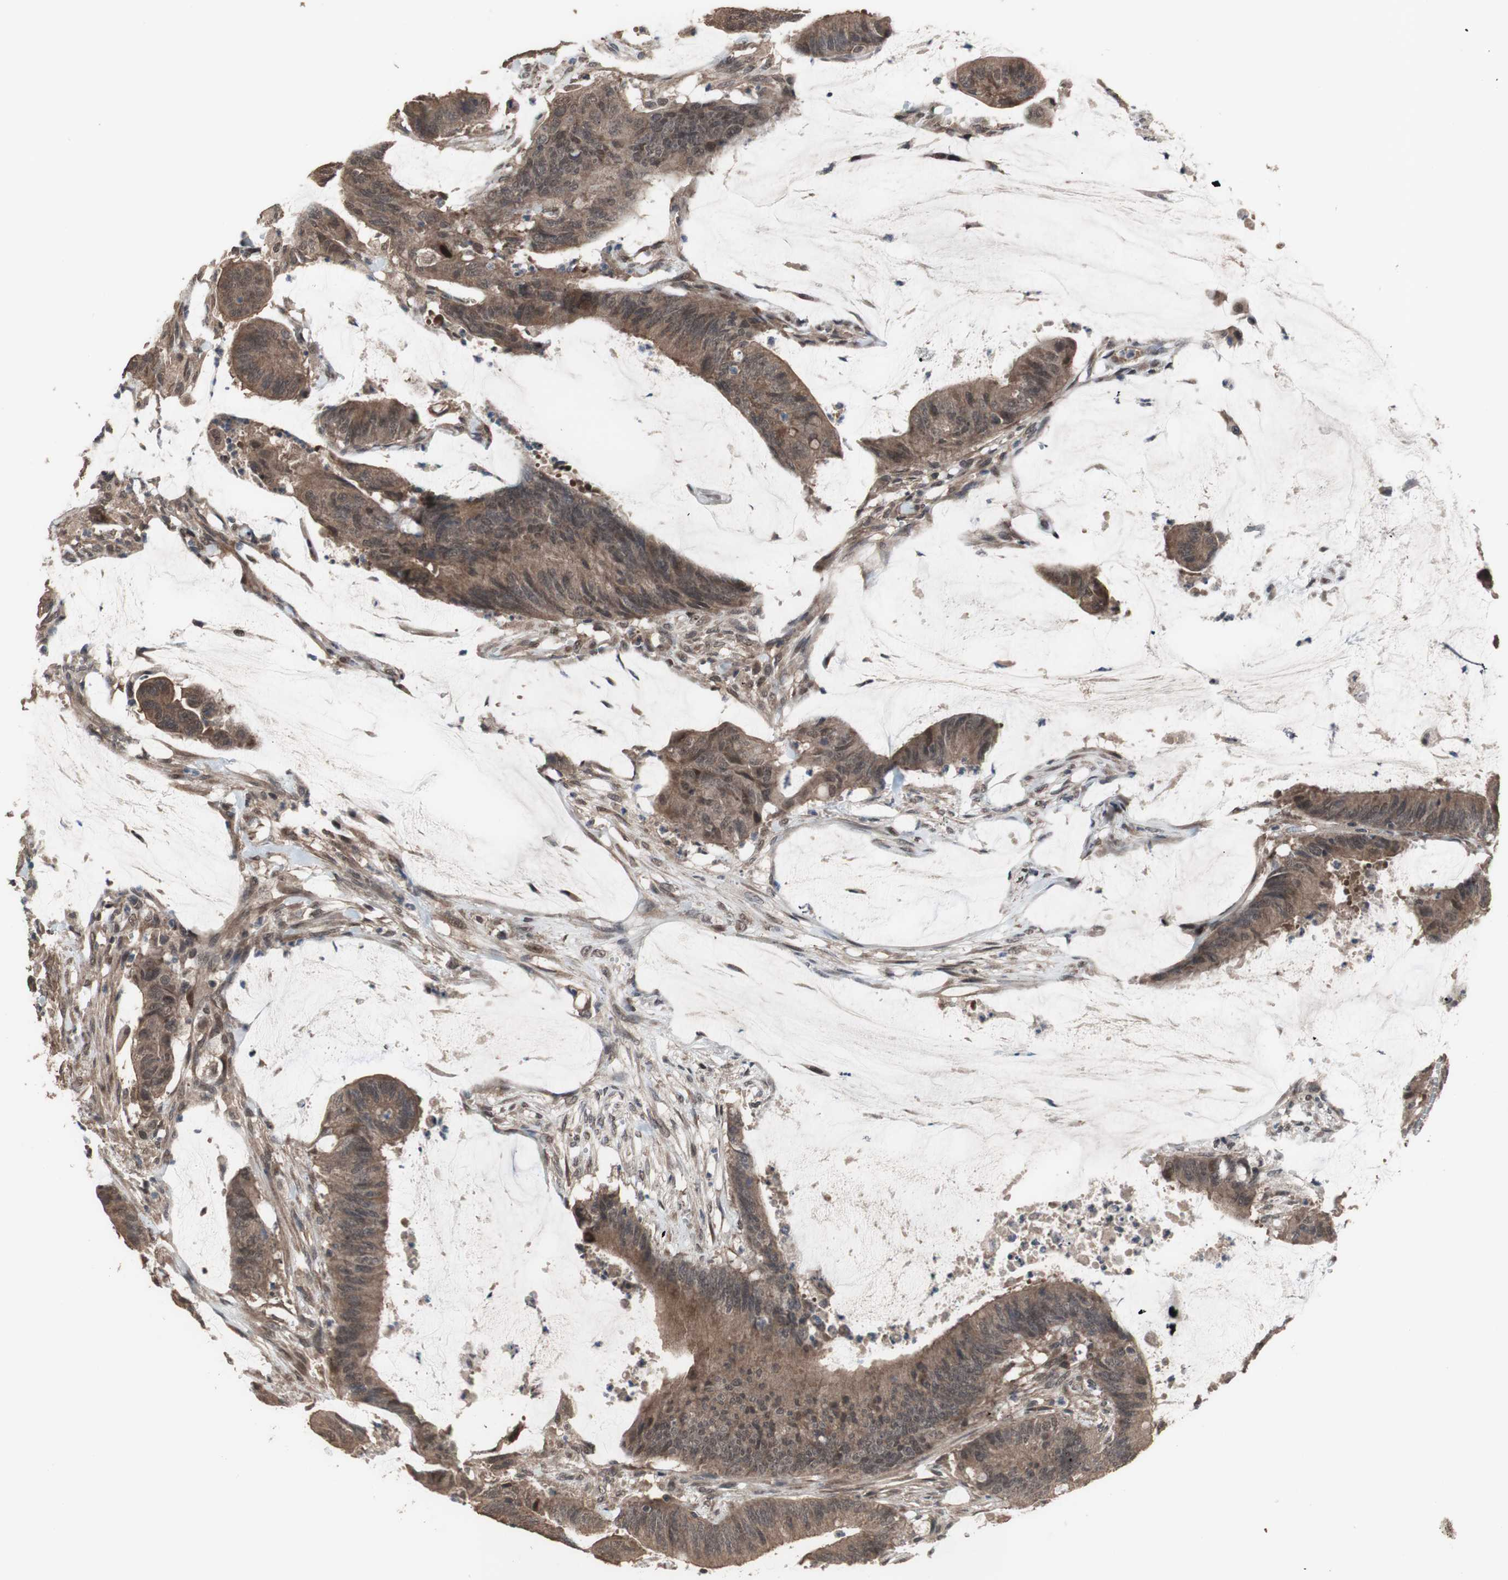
{"staining": {"intensity": "moderate", "quantity": ">75%", "location": "cytoplasmic/membranous"}, "tissue": "colorectal cancer", "cell_type": "Tumor cells", "image_type": "cancer", "snomed": [{"axis": "morphology", "description": "Adenocarcinoma, NOS"}, {"axis": "topography", "description": "Rectum"}], "caption": "Moderate cytoplasmic/membranous protein staining is seen in approximately >75% of tumor cells in colorectal cancer.", "gene": "KANSL1", "patient": {"sex": "female", "age": 66}}